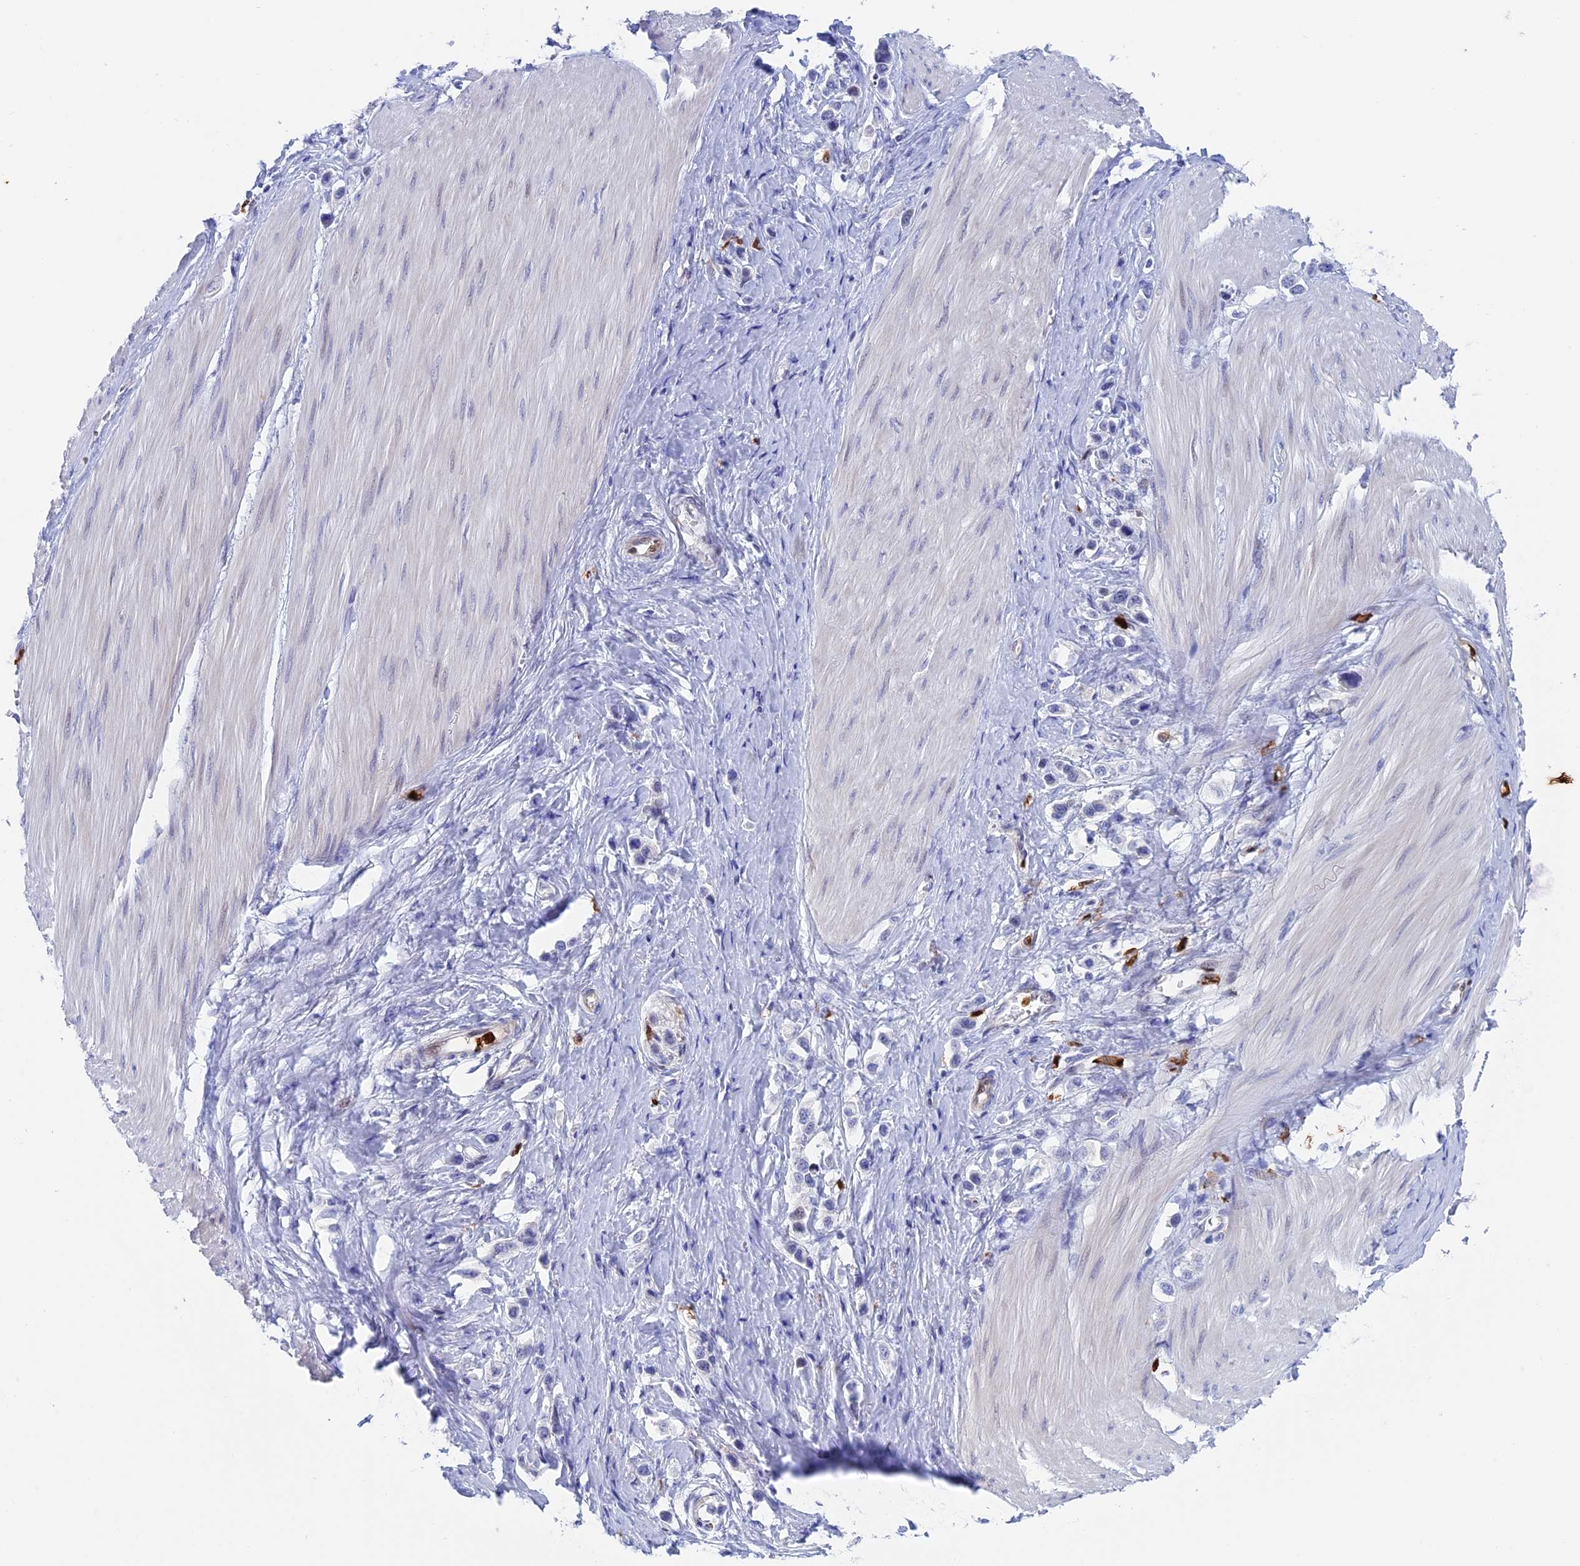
{"staining": {"intensity": "negative", "quantity": "none", "location": "none"}, "tissue": "stomach cancer", "cell_type": "Tumor cells", "image_type": "cancer", "snomed": [{"axis": "morphology", "description": "Adenocarcinoma, NOS"}, {"axis": "topography", "description": "Stomach"}], "caption": "High power microscopy image of an immunohistochemistry image of adenocarcinoma (stomach), revealing no significant positivity in tumor cells.", "gene": "SLC26A1", "patient": {"sex": "female", "age": 65}}